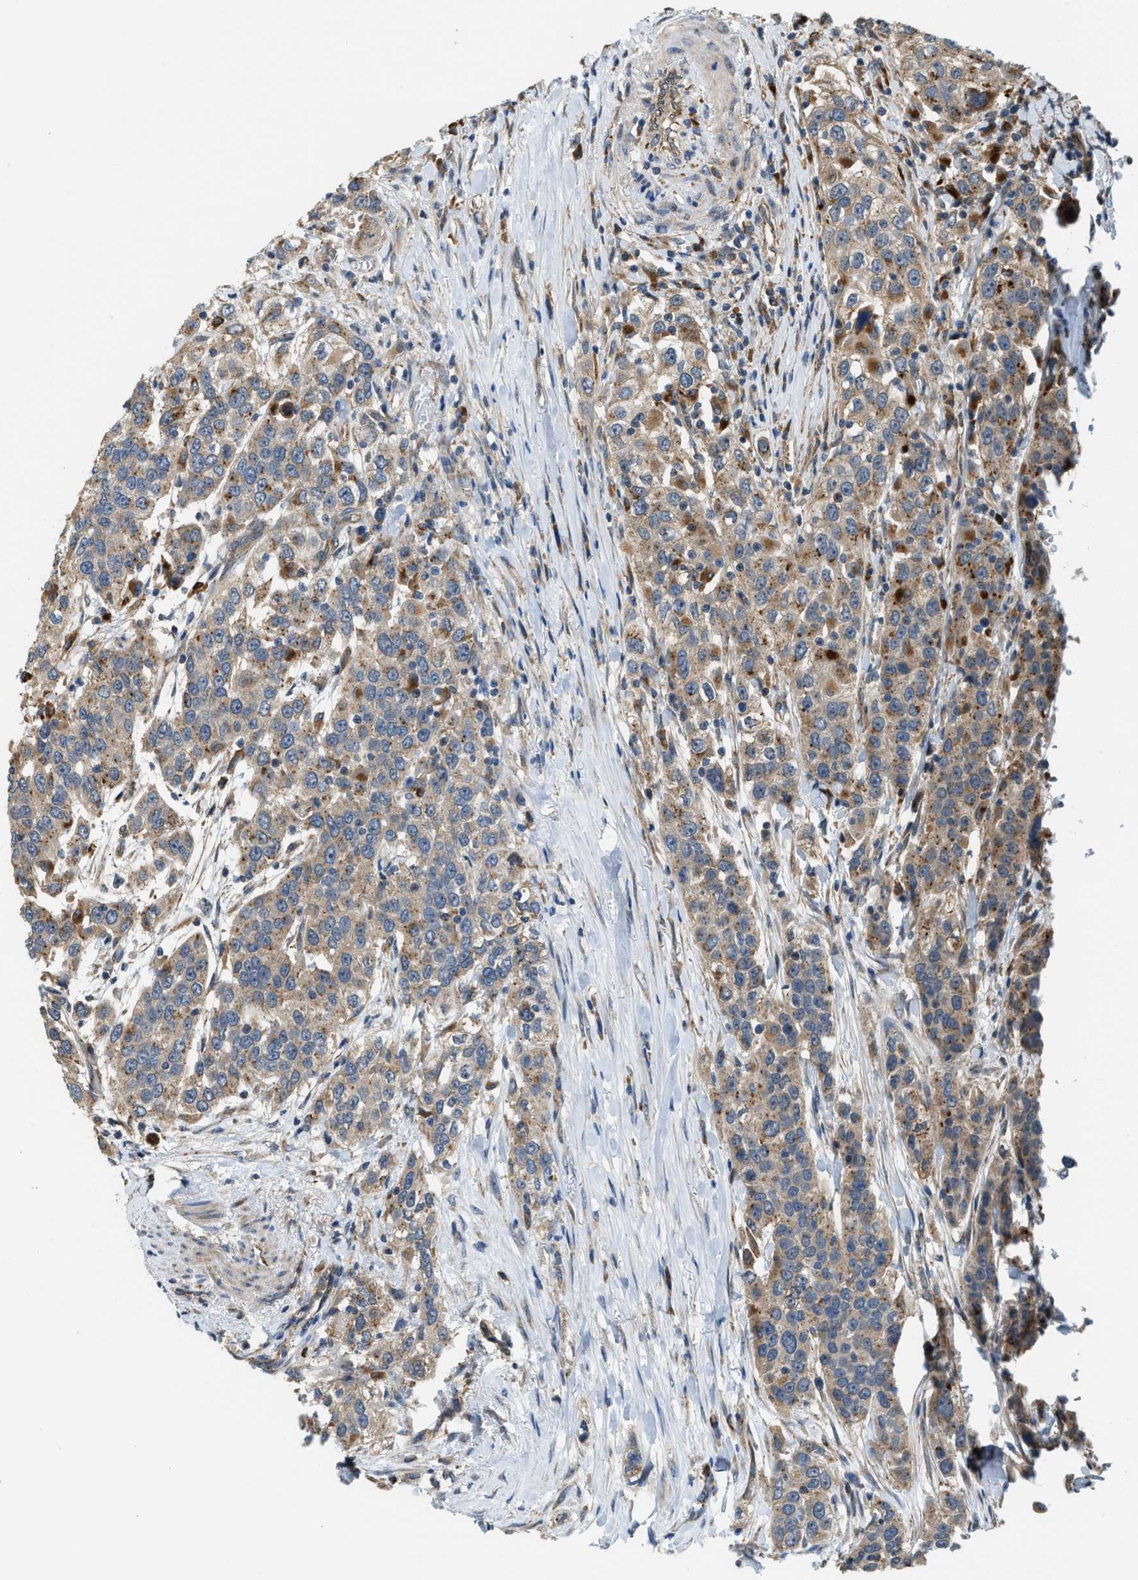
{"staining": {"intensity": "moderate", "quantity": ">75%", "location": "cytoplasmic/membranous"}, "tissue": "urothelial cancer", "cell_type": "Tumor cells", "image_type": "cancer", "snomed": [{"axis": "morphology", "description": "Urothelial carcinoma, High grade"}, {"axis": "topography", "description": "Urinary bladder"}], "caption": "An image of human urothelial cancer stained for a protein exhibits moderate cytoplasmic/membranous brown staining in tumor cells. The staining was performed using DAB to visualize the protein expression in brown, while the nuclei were stained in blue with hematoxylin (Magnification: 20x).", "gene": "STARD3NL", "patient": {"sex": "female", "age": 80}}